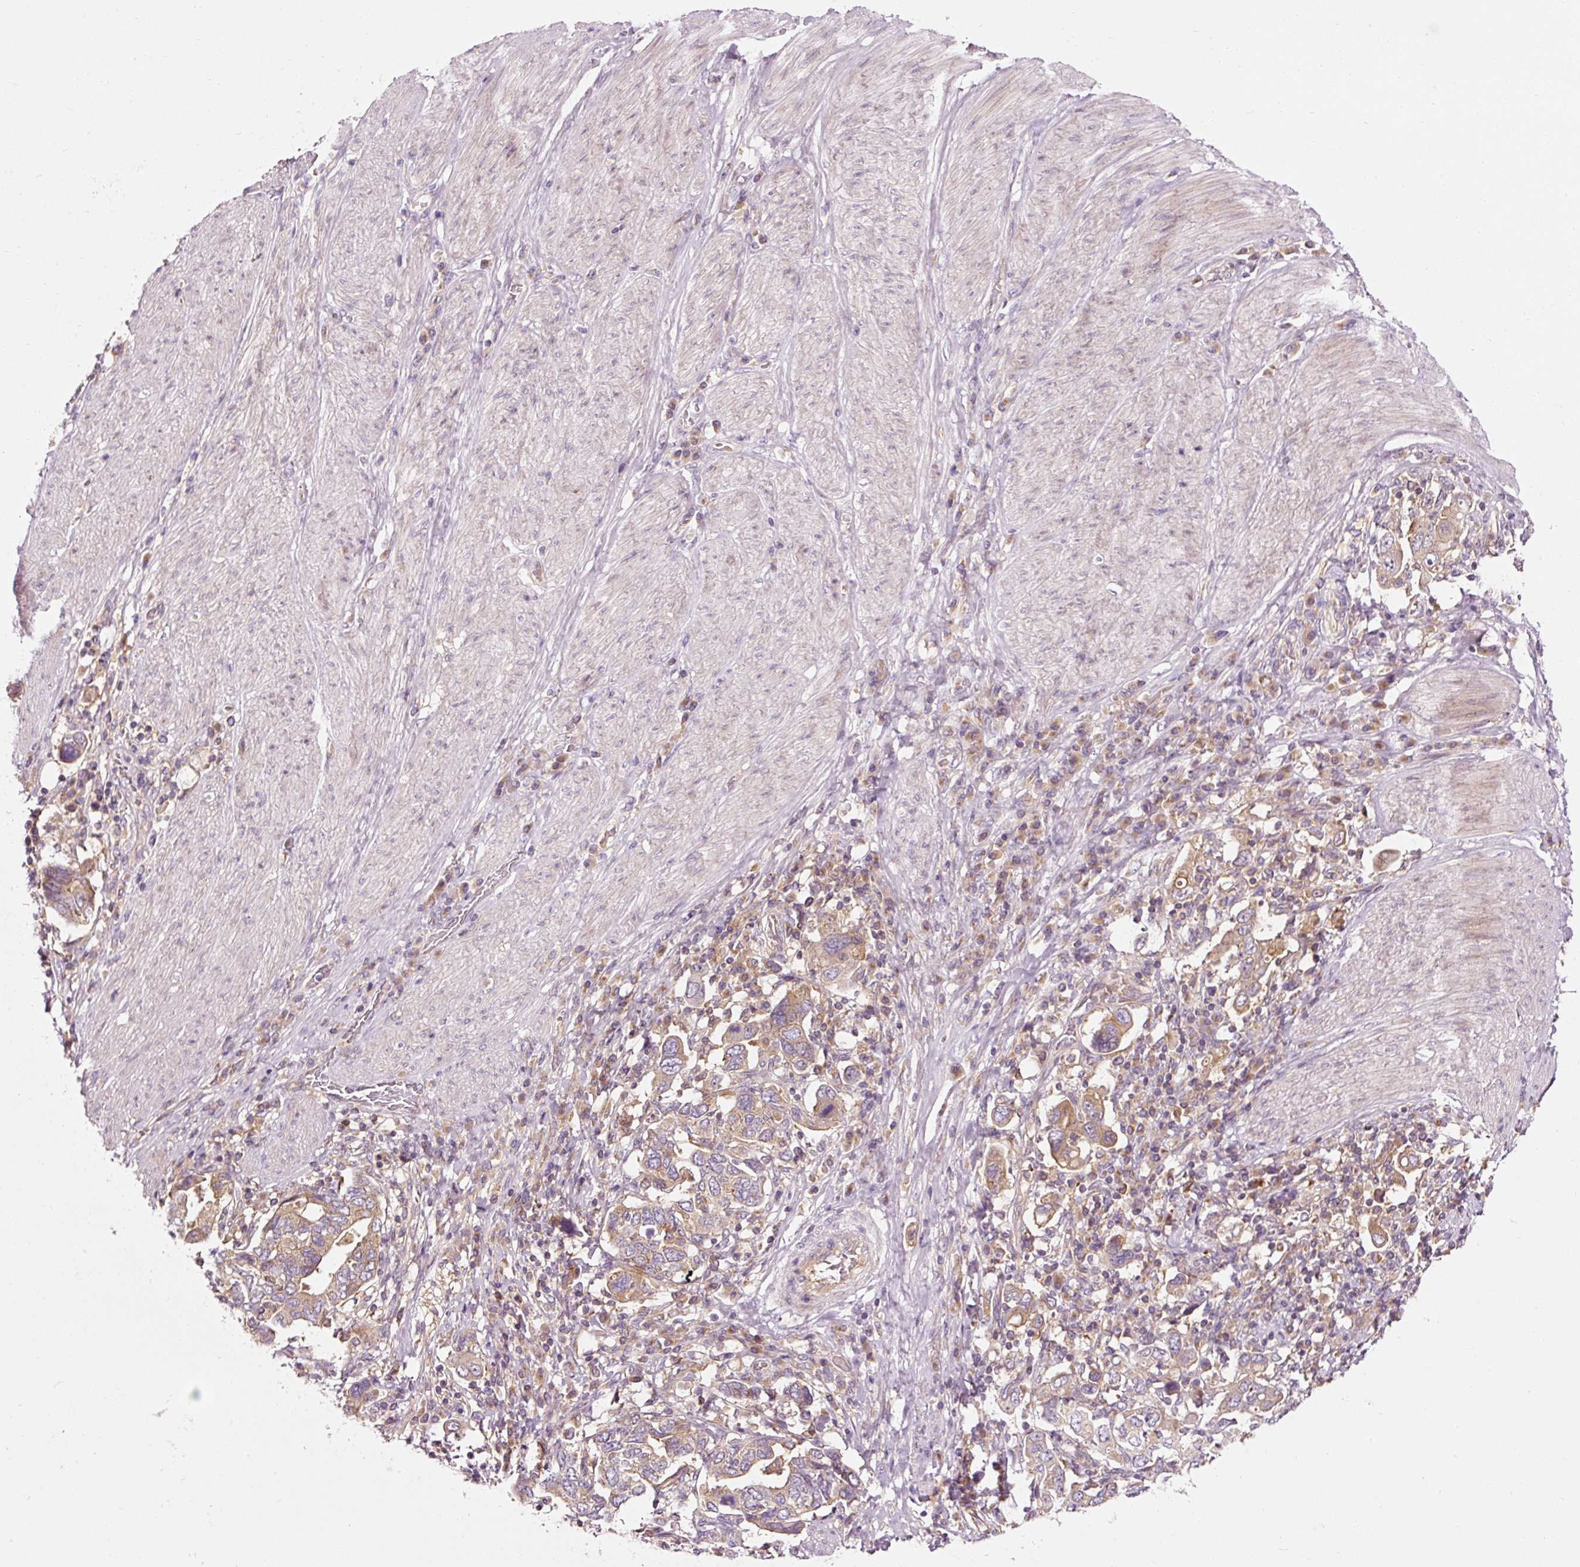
{"staining": {"intensity": "moderate", "quantity": ">75%", "location": "cytoplasmic/membranous"}, "tissue": "stomach cancer", "cell_type": "Tumor cells", "image_type": "cancer", "snomed": [{"axis": "morphology", "description": "Adenocarcinoma, NOS"}, {"axis": "topography", "description": "Stomach, upper"}, {"axis": "topography", "description": "Stomach"}], "caption": "Human stomach adenocarcinoma stained for a protein (brown) demonstrates moderate cytoplasmic/membranous positive expression in approximately >75% of tumor cells.", "gene": "NAPA", "patient": {"sex": "male", "age": 62}}